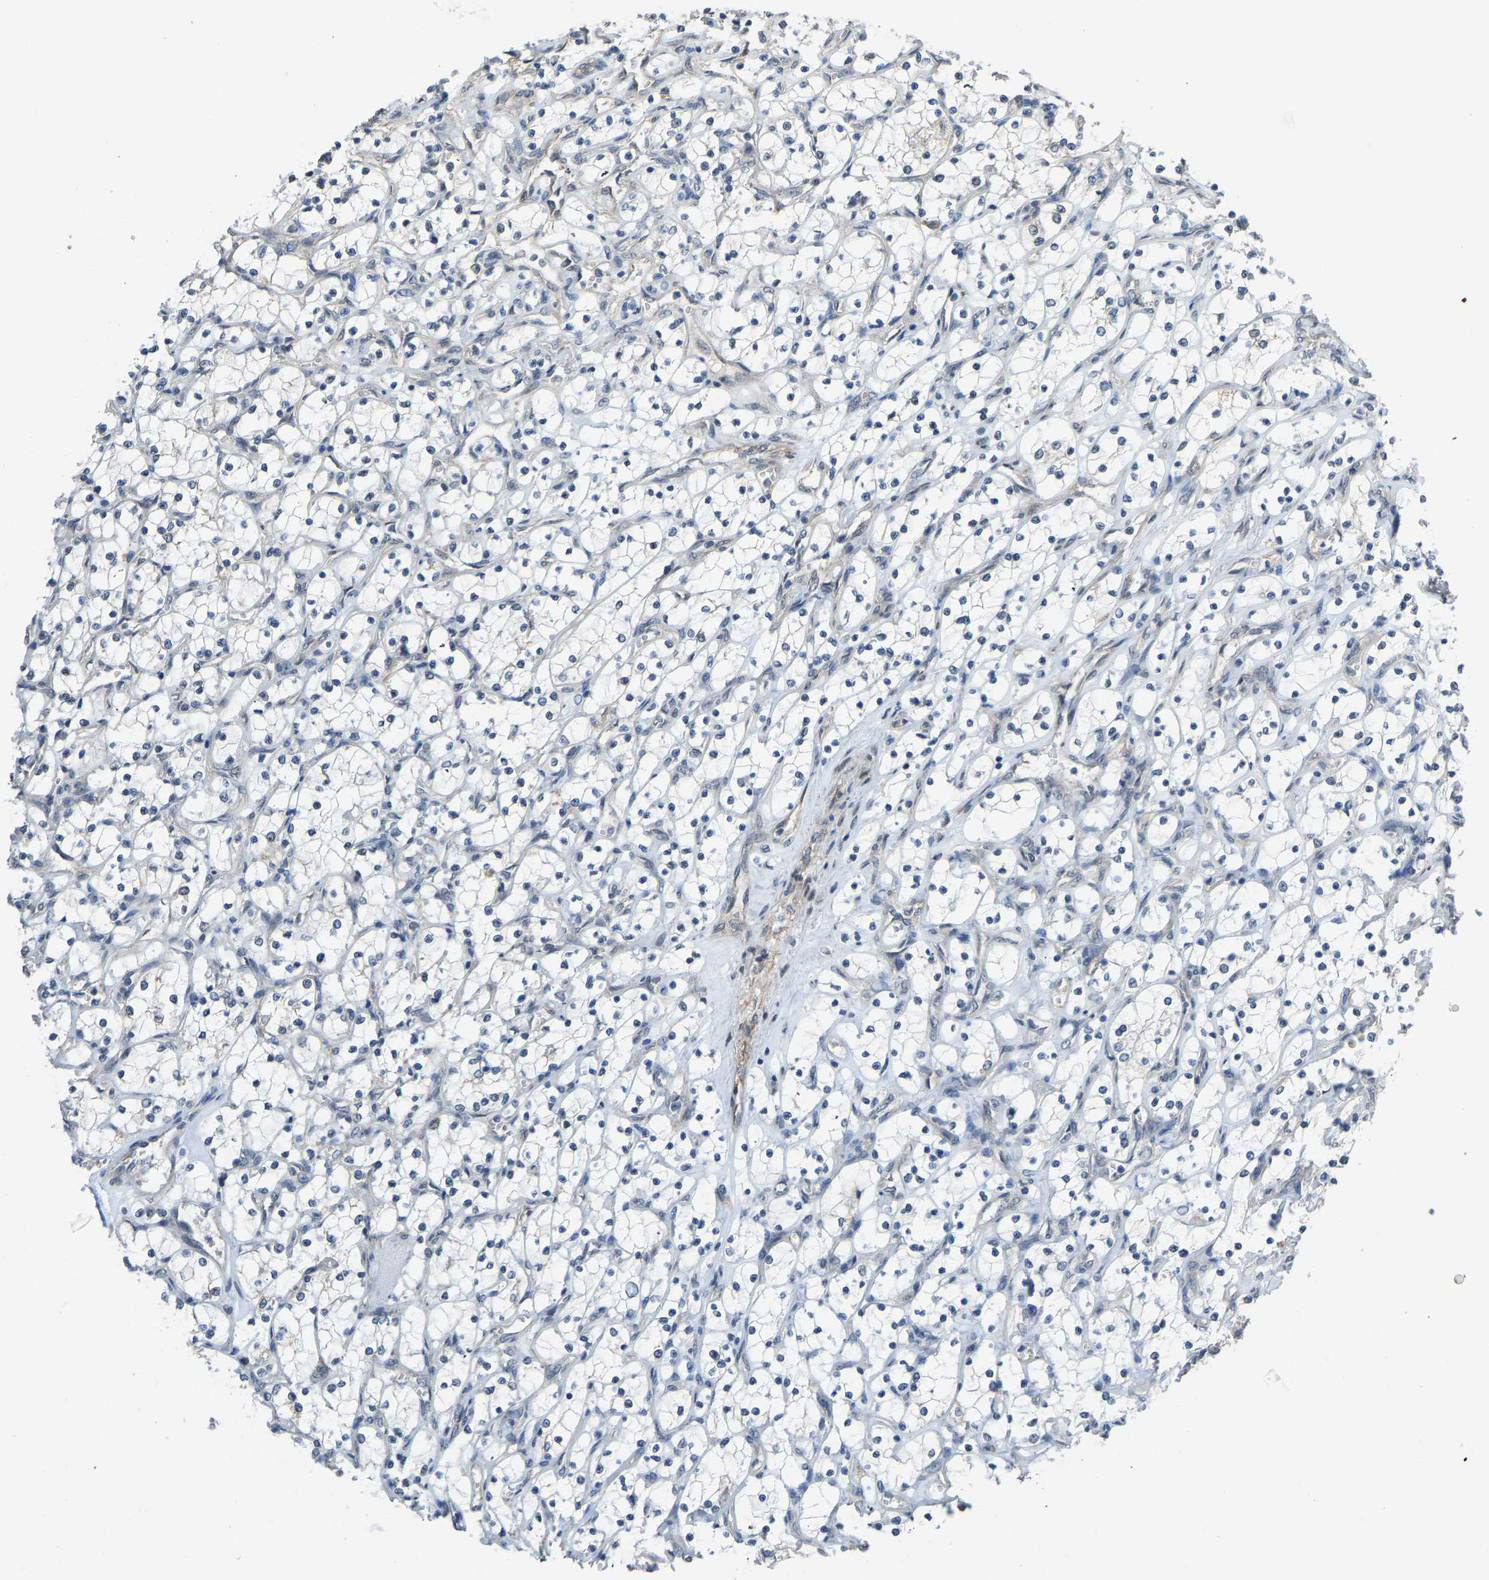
{"staining": {"intensity": "negative", "quantity": "none", "location": "none"}, "tissue": "renal cancer", "cell_type": "Tumor cells", "image_type": "cancer", "snomed": [{"axis": "morphology", "description": "Adenocarcinoma, NOS"}, {"axis": "topography", "description": "Kidney"}], "caption": "Immunohistochemistry (IHC) histopathology image of neoplastic tissue: human adenocarcinoma (renal) stained with DAB exhibits no significant protein staining in tumor cells.", "gene": "KPNA6", "patient": {"sex": "female", "age": 69}}